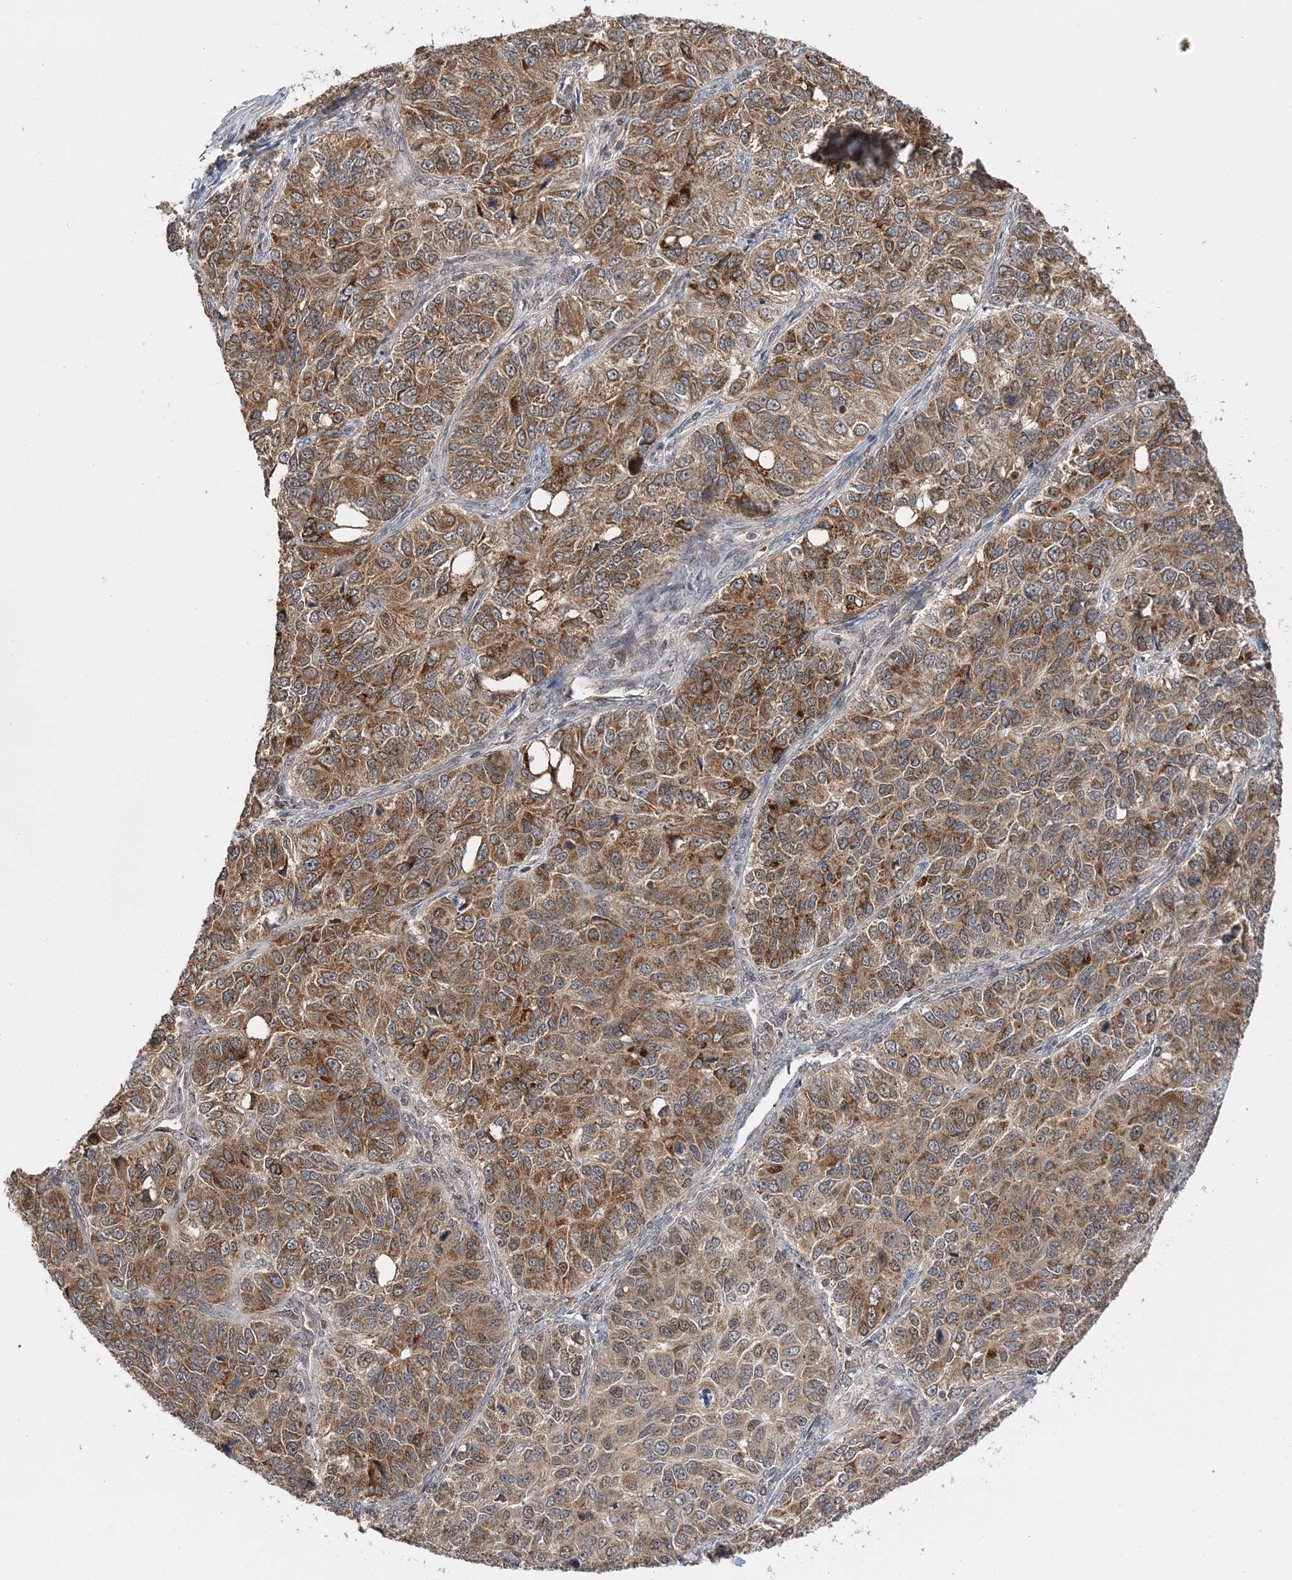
{"staining": {"intensity": "moderate", "quantity": ">75%", "location": "cytoplasmic/membranous,nuclear"}, "tissue": "ovarian cancer", "cell_type": "Tumor cells", "image_type": "cancer", "snomed": [{"axis": "morphology", "description": "Carcinoma, endometroid"}, {"axis": "topography", "description": "Ovary"}], "caption": "An immunohistochemistry image of neoplastic tissue is shown. Protein staining in brown labels moderate cytoplasmic/membranous and nuclear positivity in ovarian cancer within tumor cells.", "gene": "KIF4A", "patient": {"sex": "female", "age": 51}}